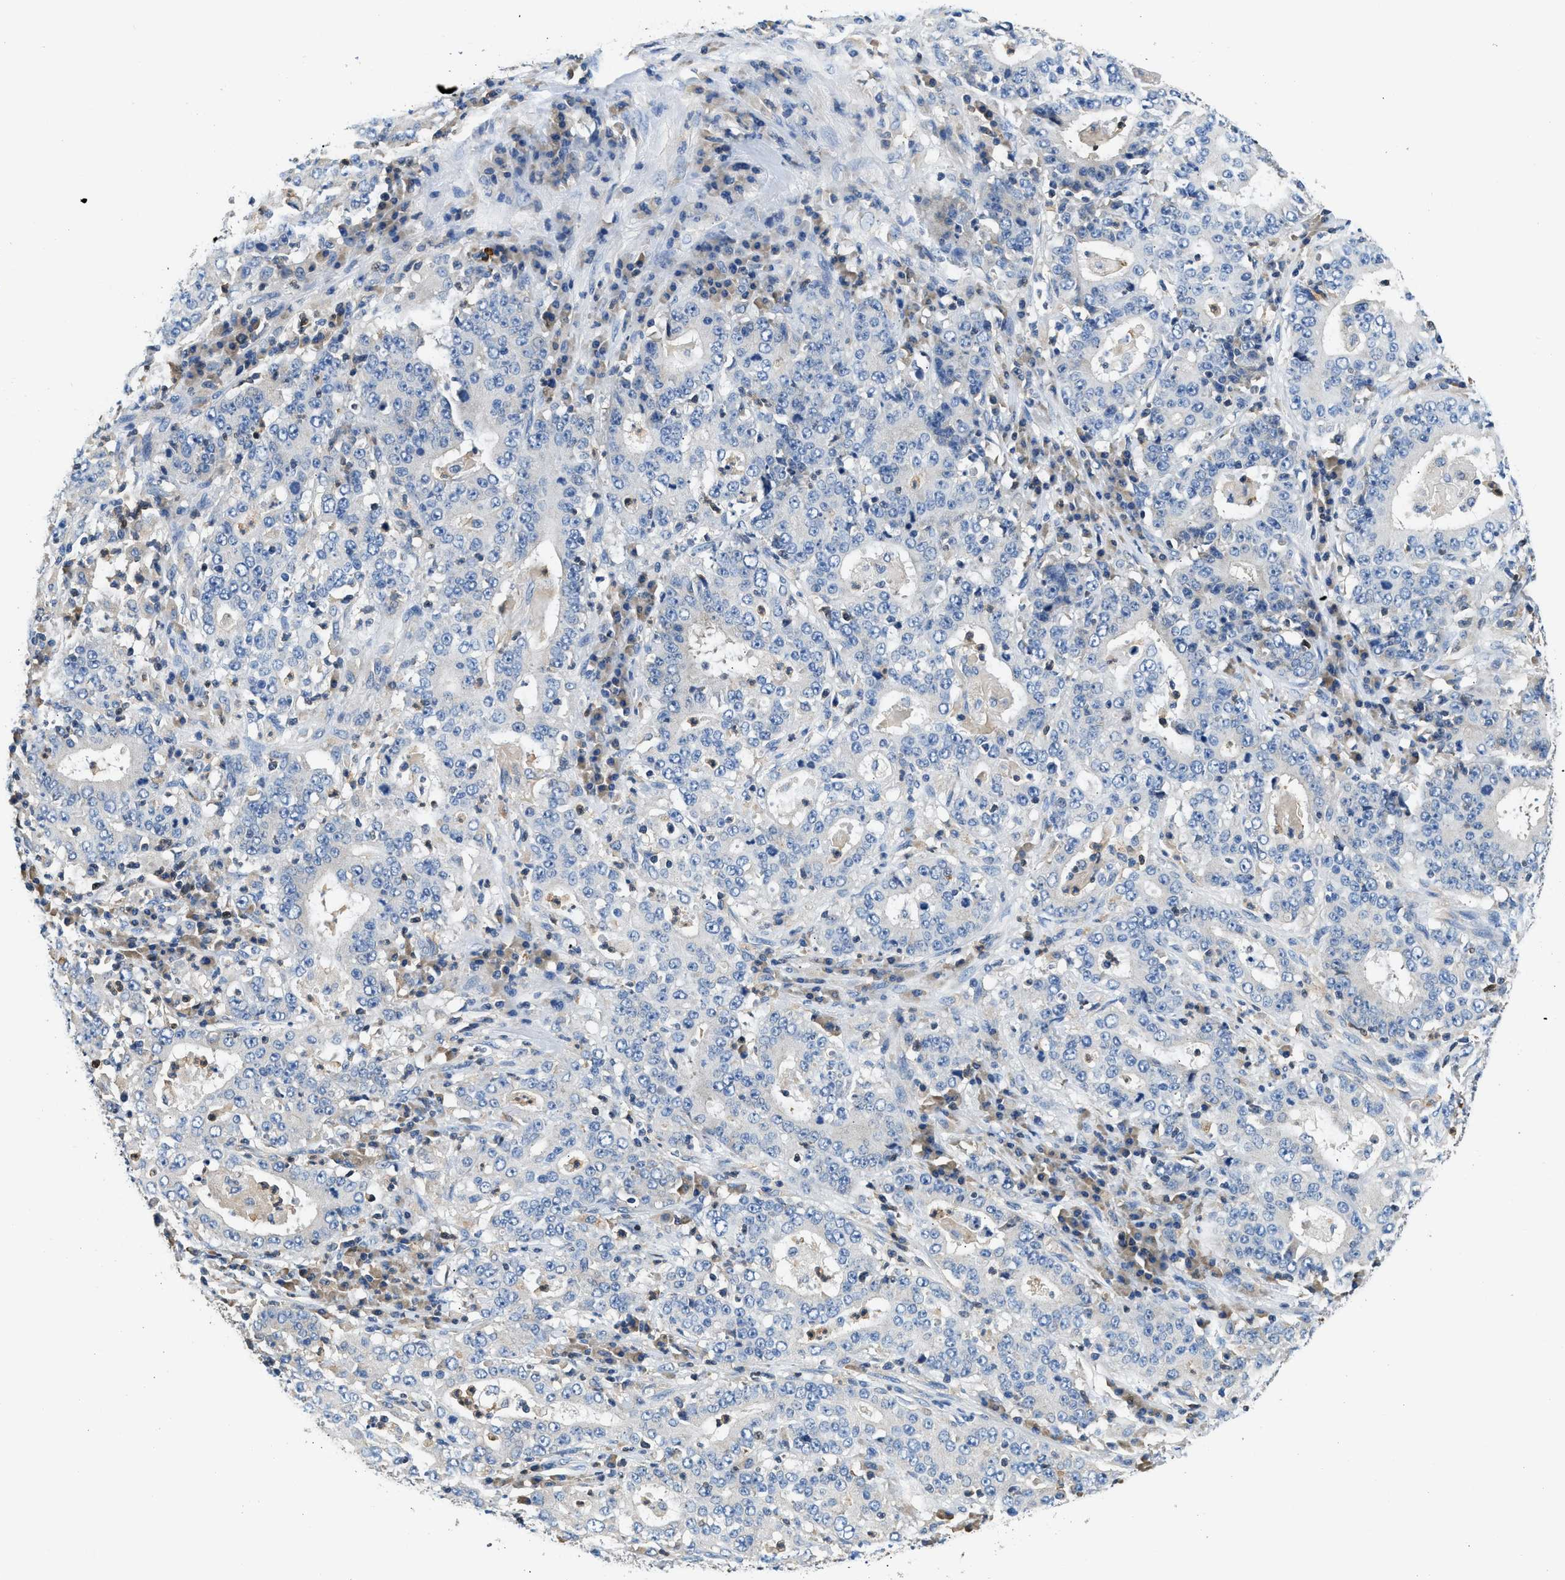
{"staining": {"intensity": "negative", "quantity": "none", "location": "none"}, "tissue": "stomach cancer", "cell_type": "Tumor cells", "image_type": "cancer", "snomed": [{"axis": "morphology", "description": "Normal tissue, NOS"}, {"axis": "morphology", "description": "Adenocarcinoma, NOS"}, {"axis": "topography", "description": "Stomach, upper"}, {"axis": "topography", "description": "Stomach"}], "caption": "This is an immunohistochemistry (IHC) micrograph of adenocarcinoma (stomach). There is no positivity in tumor cells.", "gene": "TOX", "patient": {"sex": "male", "age": 59}}